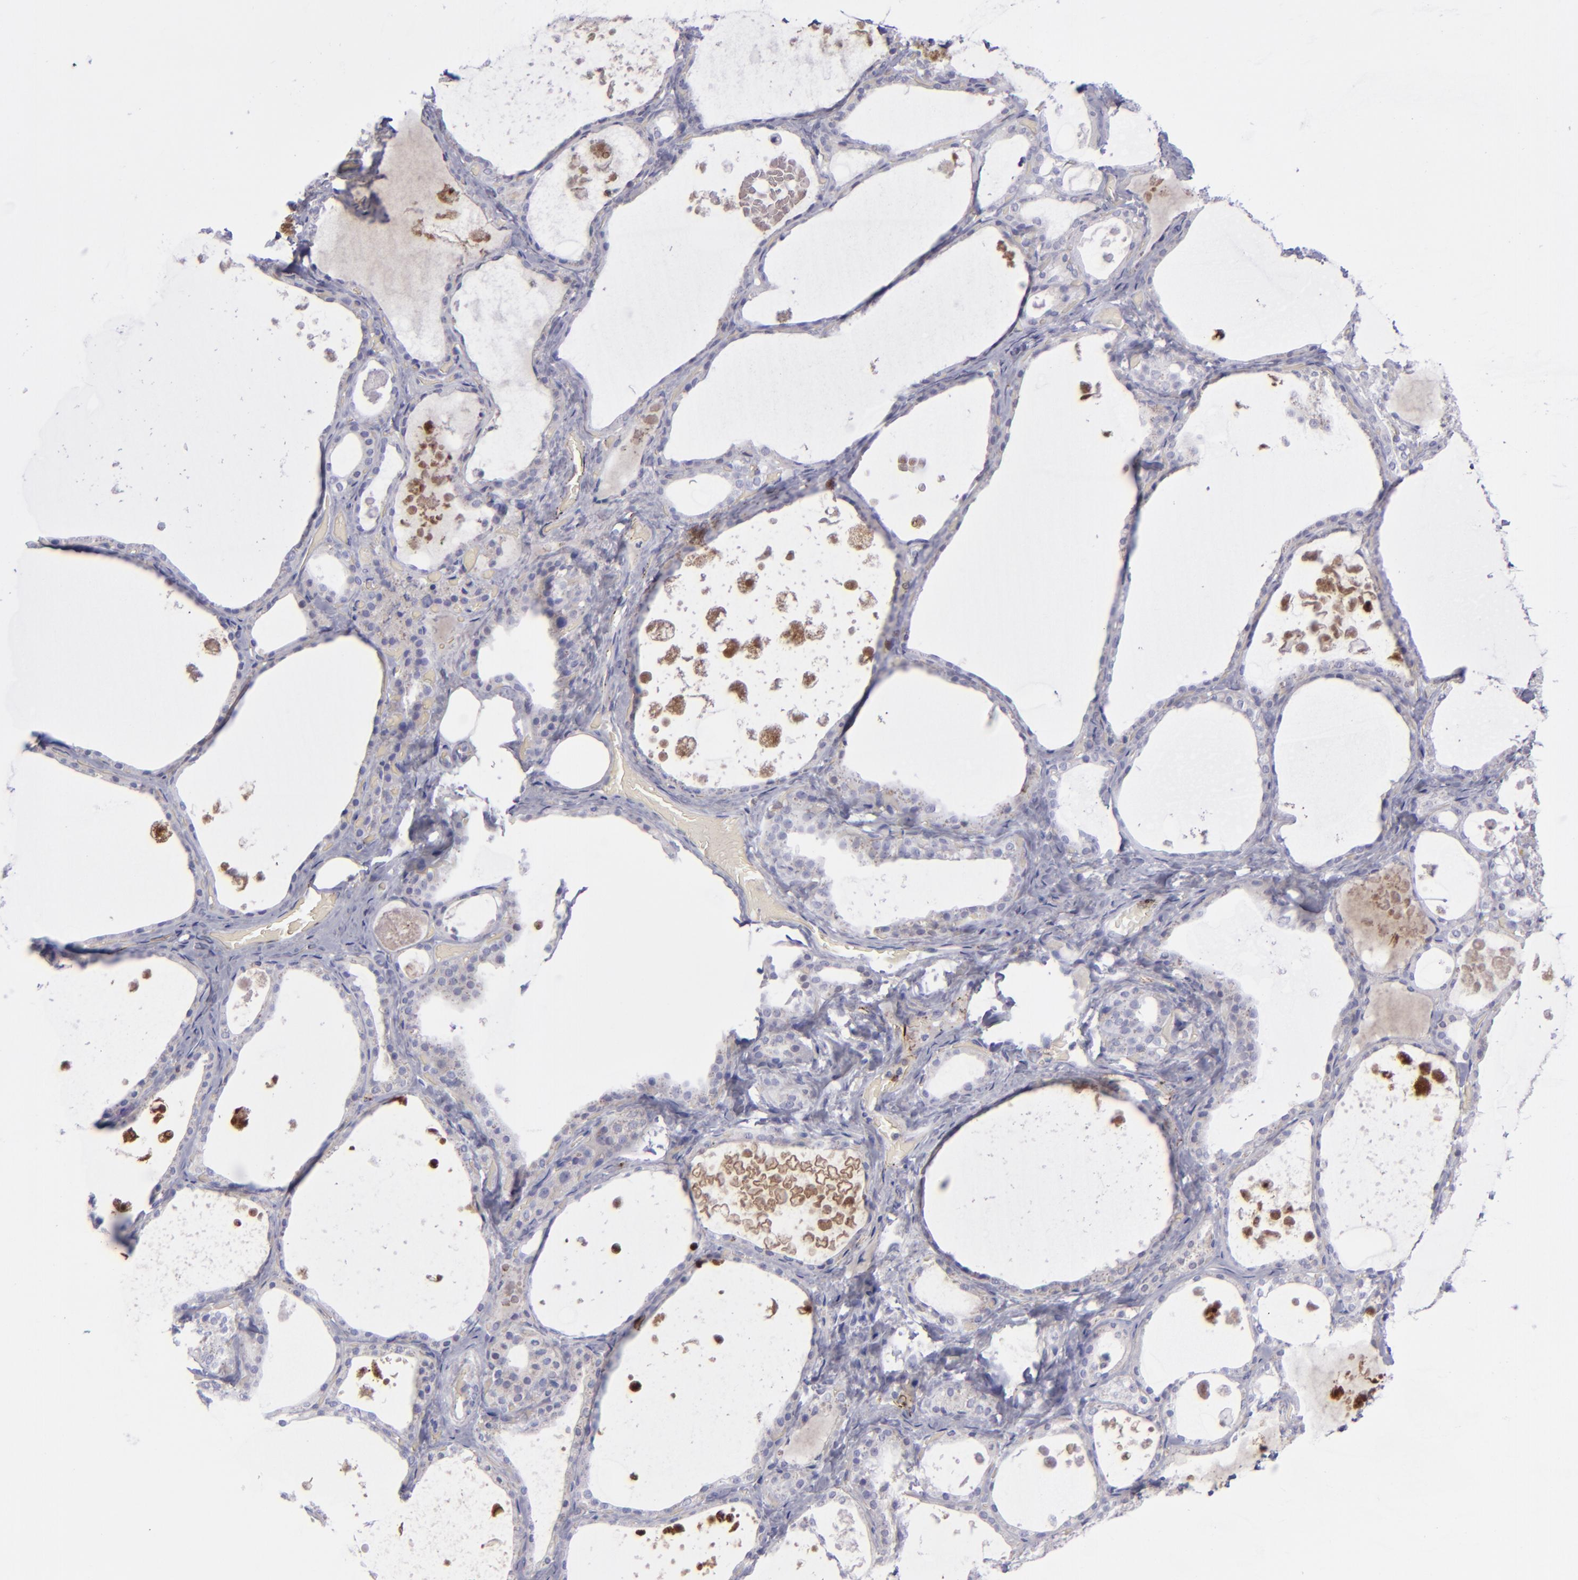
{"staining": {"intensity": "negative", "quantity": "none", "location": "none"}, "tissue": "thyroid gland", "cell_type": "Glandular cells", "image_type": "normal", "snomed": [{"axis": "morphology", "description": "Normal tissue, NOS"}, {"axis": "topography", "description": "Thyroid gland"}], "caption": "An immunohistochemistry micrograph of benign thyroid gland is shown. There is no staining in glandular cells of thyroid gland.", "gene": "CD27", "patient": {"sex": "male", "age": 61}}